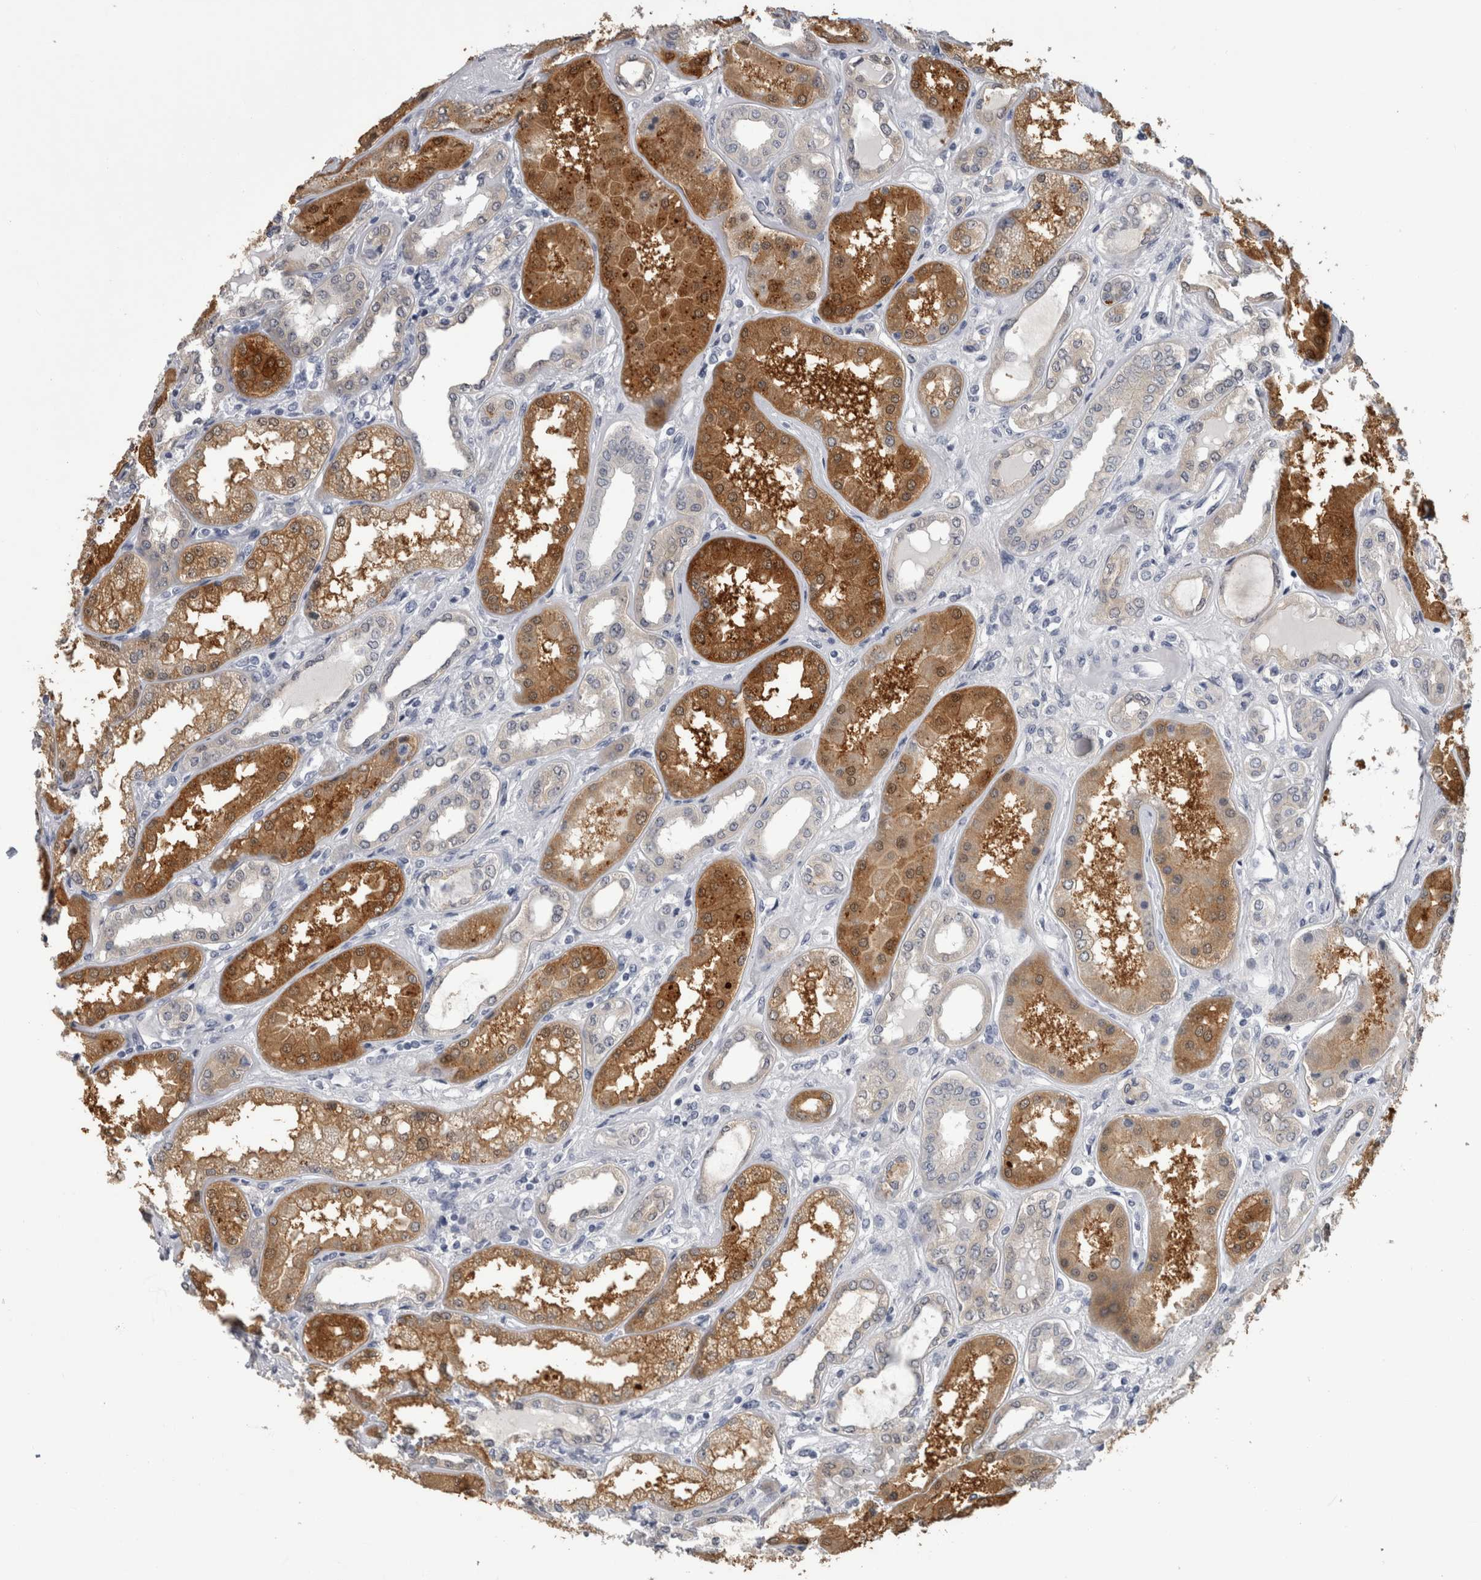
{"staining": {"intensity": "negative", "quantity": "none", "location": "none"}, "tissue": "kidney", "cell_type": "Cells in glomeruli", "image_type": "normal", "snomed": [{"axis": "morphology", "description": "Normal tissue, NOS"}, {"axis": "topography", "description": "Kidney"}], "caption": "The histopathology image reveals no staining of cells in glomeruli in normal kidney. (DAB immunohistochemistry with hematoxylin counter stain).", "gene": "AFMID", "patient": {"sex": "female", "age": 56}}